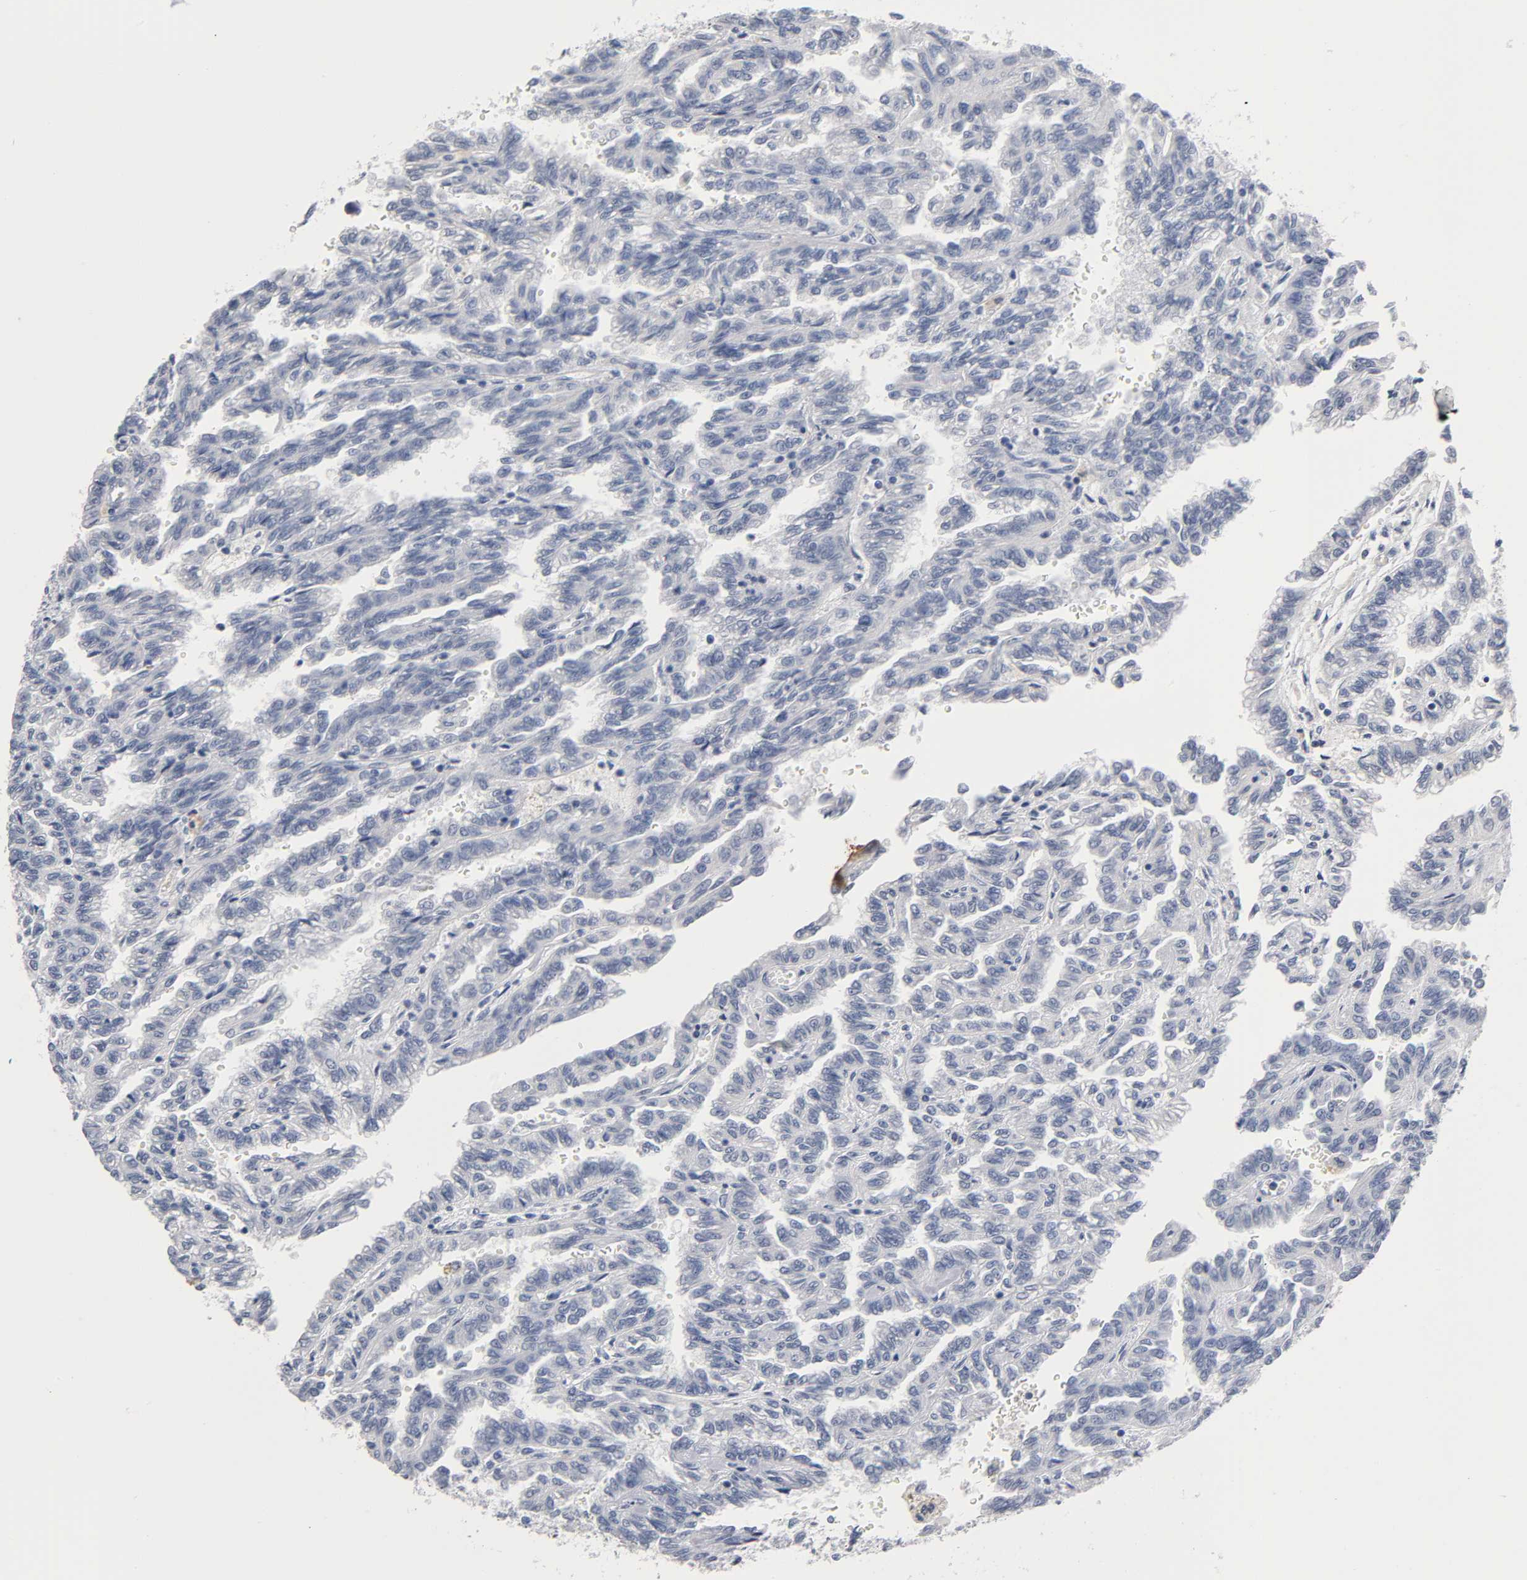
{"staining": {"intensity": "negative", "quantity": "none", "location": "none"}, "tissue": "renal cancer", "cell_type": "Tumor cells", "image_type": "cancer", "snomed": [{"axis": "morphology", "description": "Inflammation, NOS"}, {"axis": "morphology", "description": "Adenocarcinoma, NOS"}, {"axis": "topography", "description": "Kidney"}], "caption": "This is a micrograph of immunohistochemistry staining of renal cancer (adenocarcinoma), which shows no positivity in tumor cells.", "gene": "NFATC1", "patient": {"sex": "male", "age": 68}}